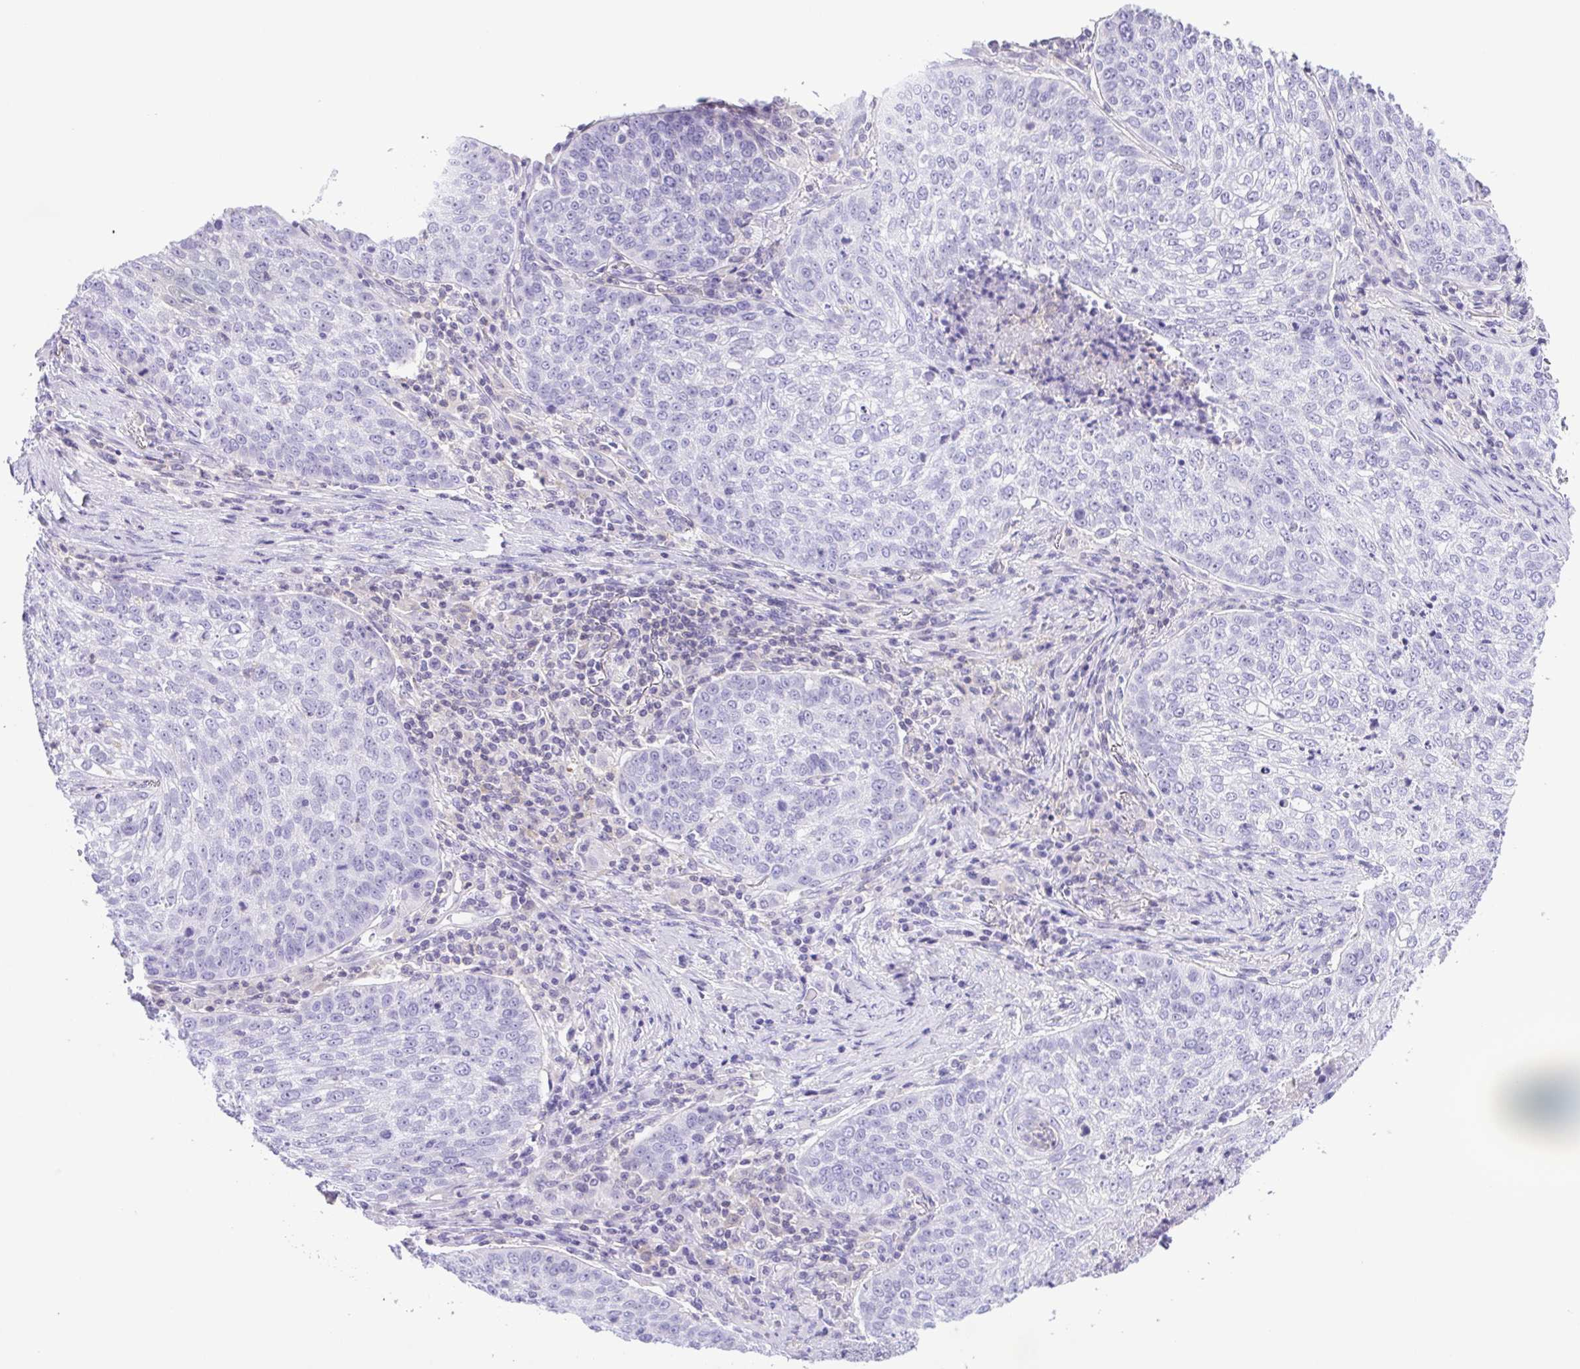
{"staining": {"intensity": "negative", "quantity": "none", "location": "none"}, "tissue": "lung cancer", "cell_type": "Tumor cells", "image_type": "cancer", "snomed": [{"axis": "morphology", "description": "Squamous cell carcinoma, NOS"}, {"axis": "topography", "description": "Lung"}], "caption": "Lung cancer was stained to show a protein in brown. There is no significant staining in tumor cells. (Brightfield microscopy of DAB immunohistochemistry at high magnification).", "gene": "SYNPR", "patient": {"sex": "male", "age": 63}}